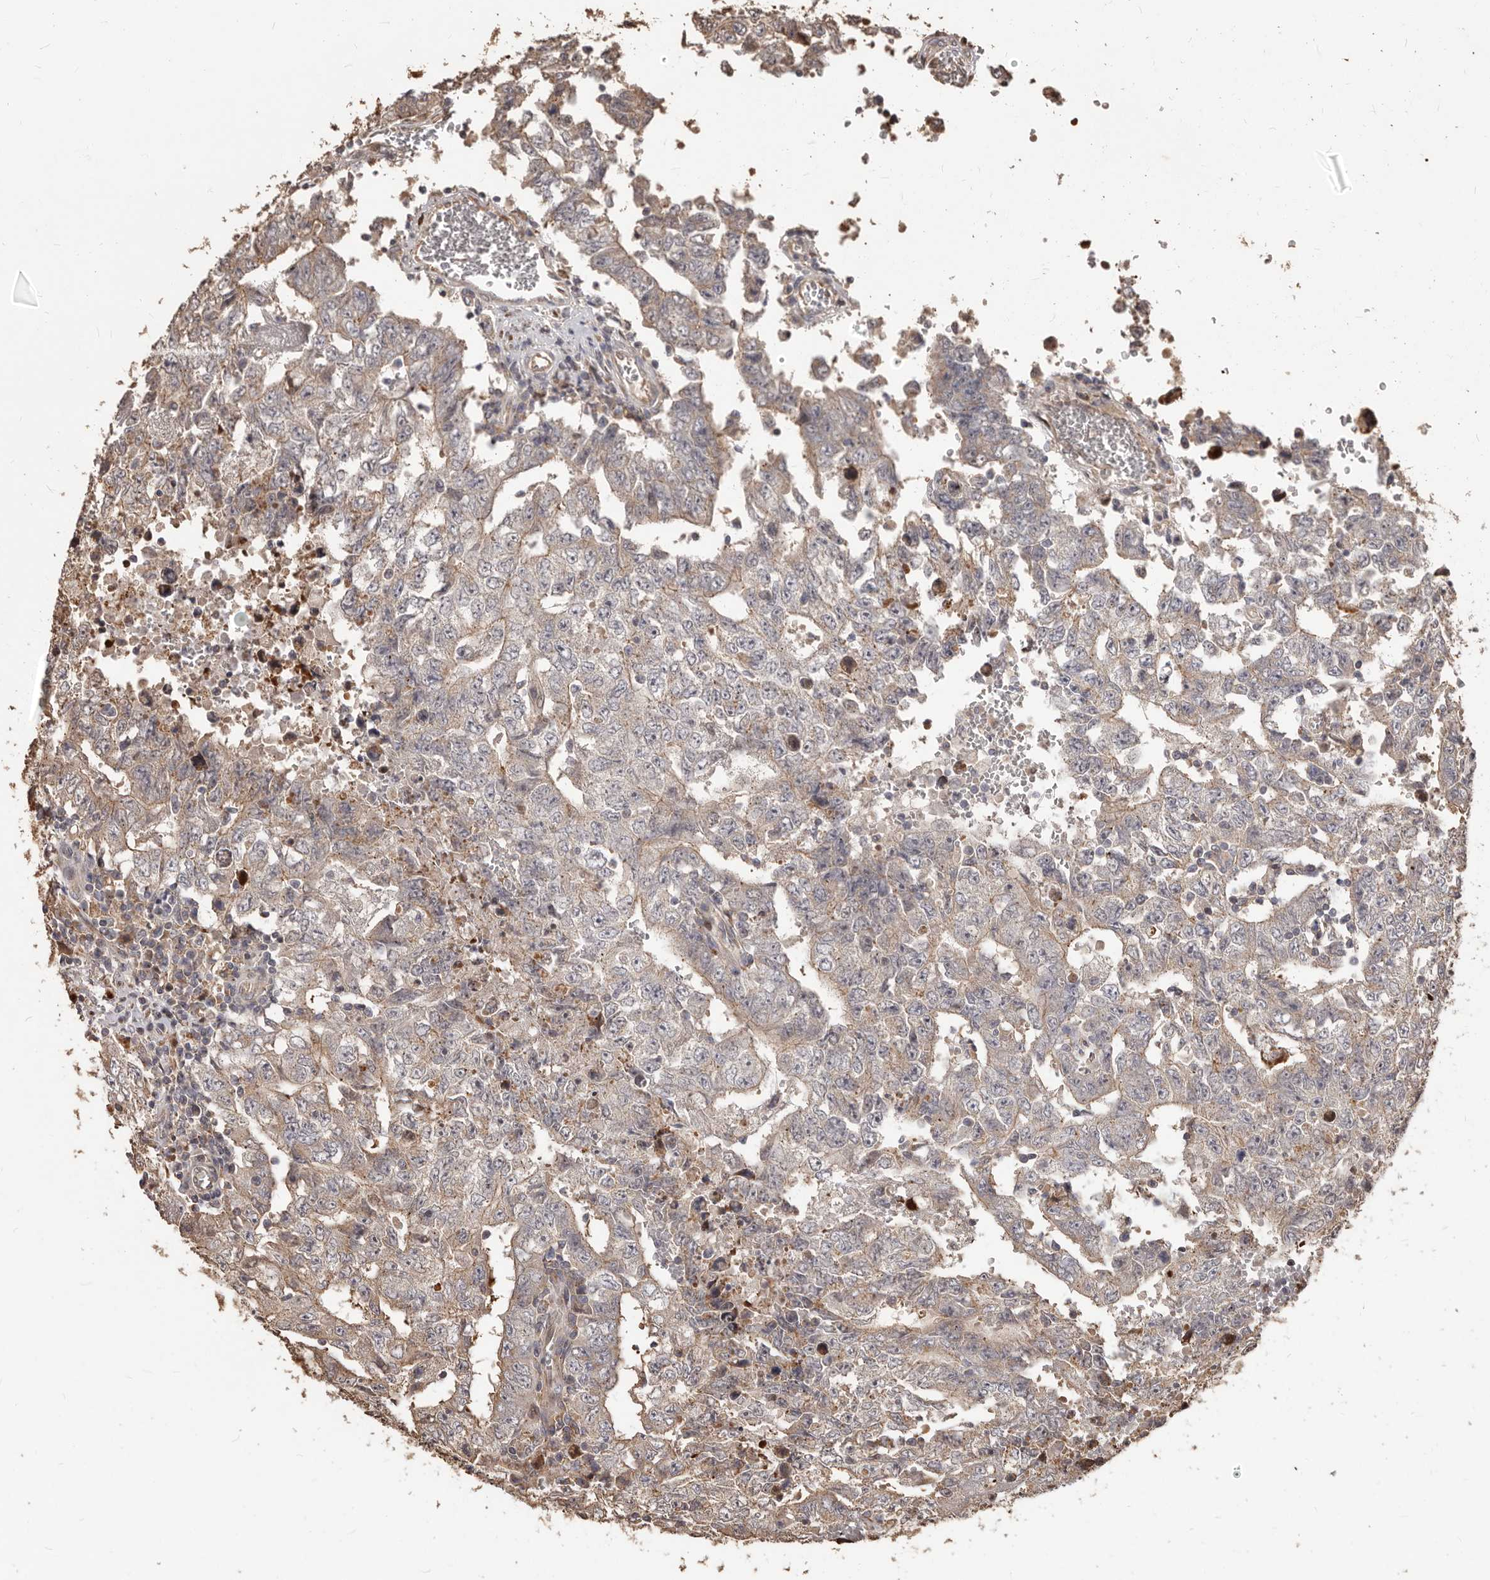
{"staining": {"intensity": "weak", "quantity": "<25%", "location": "cytoplasmic/membranous"}, "tissue": "testis cancer", "cell_type": "Tumor cells", "image_type": "cancer", "snomed": [{"axis": "morphology", "description": "Carcinoma, Embryonal, NOS"}, {"axis": "topography", "description": "Testis"}], "caption": "The immunohistochemistry (IHC) micrograph has no significant expression in tumor cells of embryonal carcinoma (testis) tissue.", "gene": "MTO1", "patient": {"sex": "male", "age": 26}}